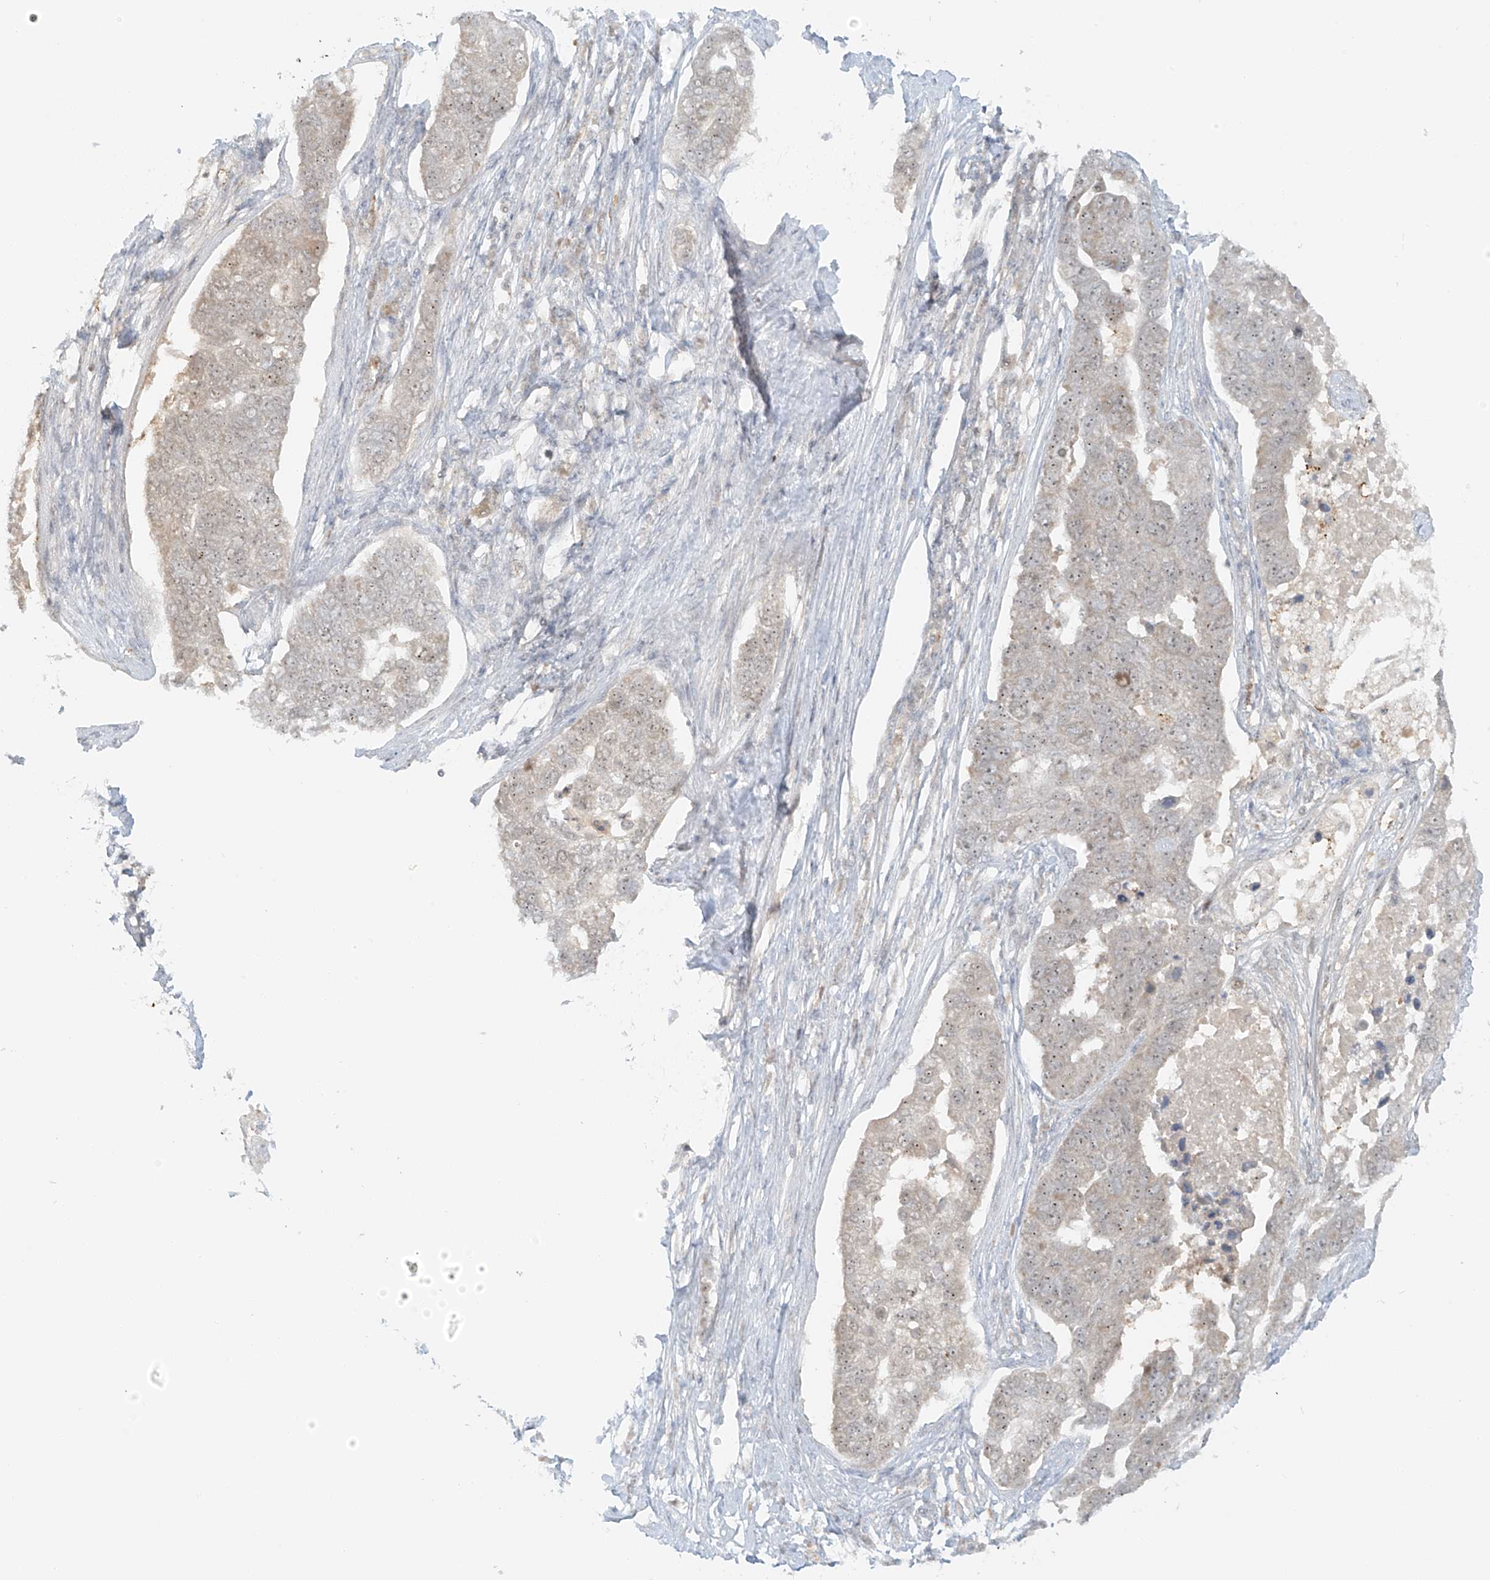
{"staining": {"intensity": "negative", "quantity": "none", "location": "none"}, "tissue": "pancreatic cancer", "cell_type": "Tumor cells", "image_type": "cancer", "snomed": [{"axis": "morphology", "description": "Adenocarcinoma, NOS"}, {"axis": "topography", "description": "Pancreas"}], "caption": "A photomicrograph of human pancreatic adenocarcinoma is negative for staining in tumor cells.", "gene": "MIPEP", "patient": {"sex": "female", "age": 61}}